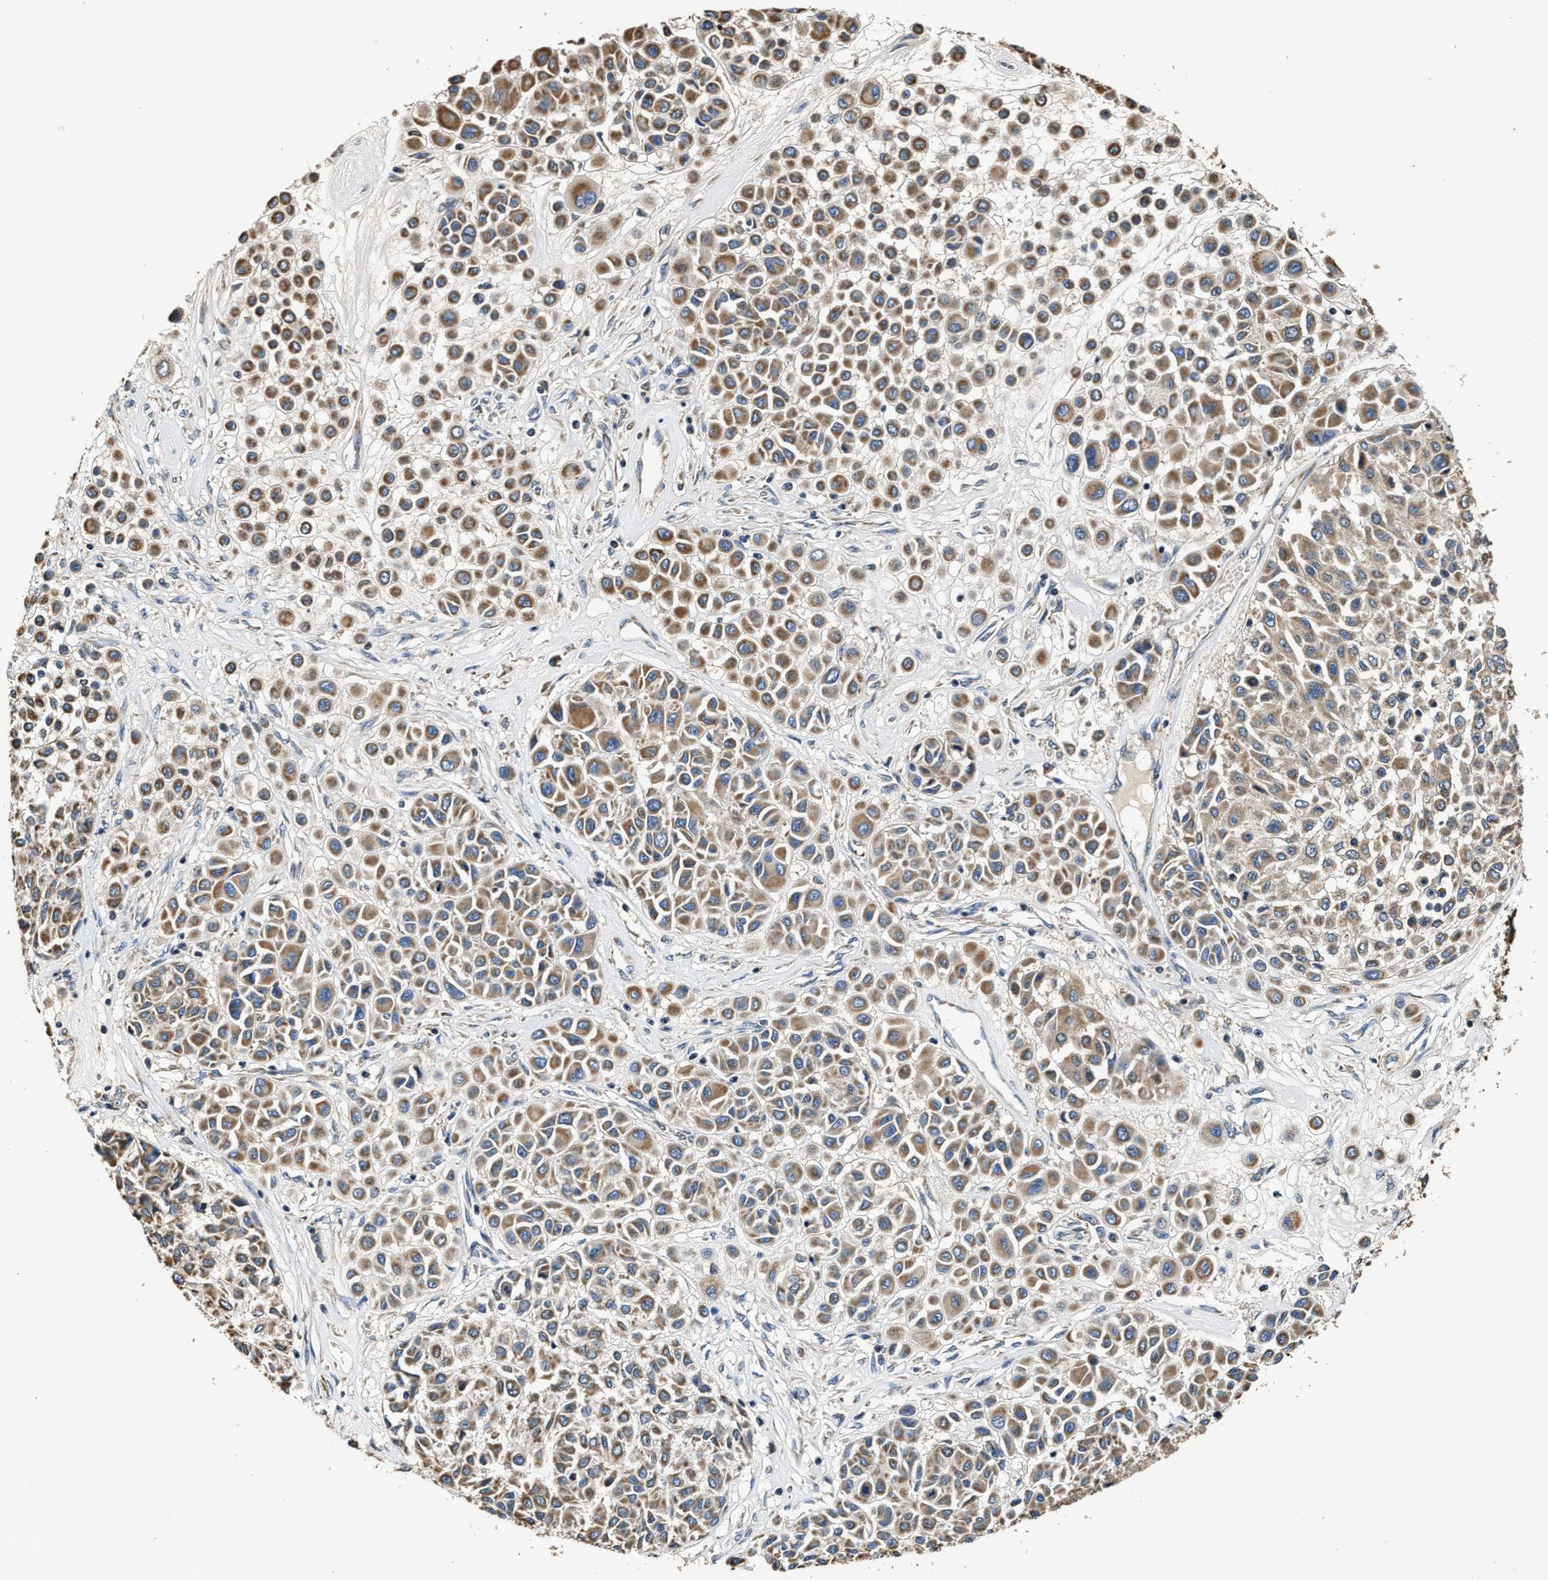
{"staining": {"intensity": "moderate", "quantity": ">75%", "location": "cytoplasmic/membranous"}, "tissue": "melanoma", "cell_type": "Tumor cells", "image_type": "cancer", "snomed": [{"axis": "morphology", "description": "Malignant melanoma, Metastatic site"}, {"axis": "topography", "description": "Soft tissue"}], "caption": "Moderate cytoplasmic/membranous staining is appreciated in approximately >75% of tumor cells in malignant melanoma (metastatic site).", "gene": "GFRA3", "patient": {"sex": "male", "age": 41}}